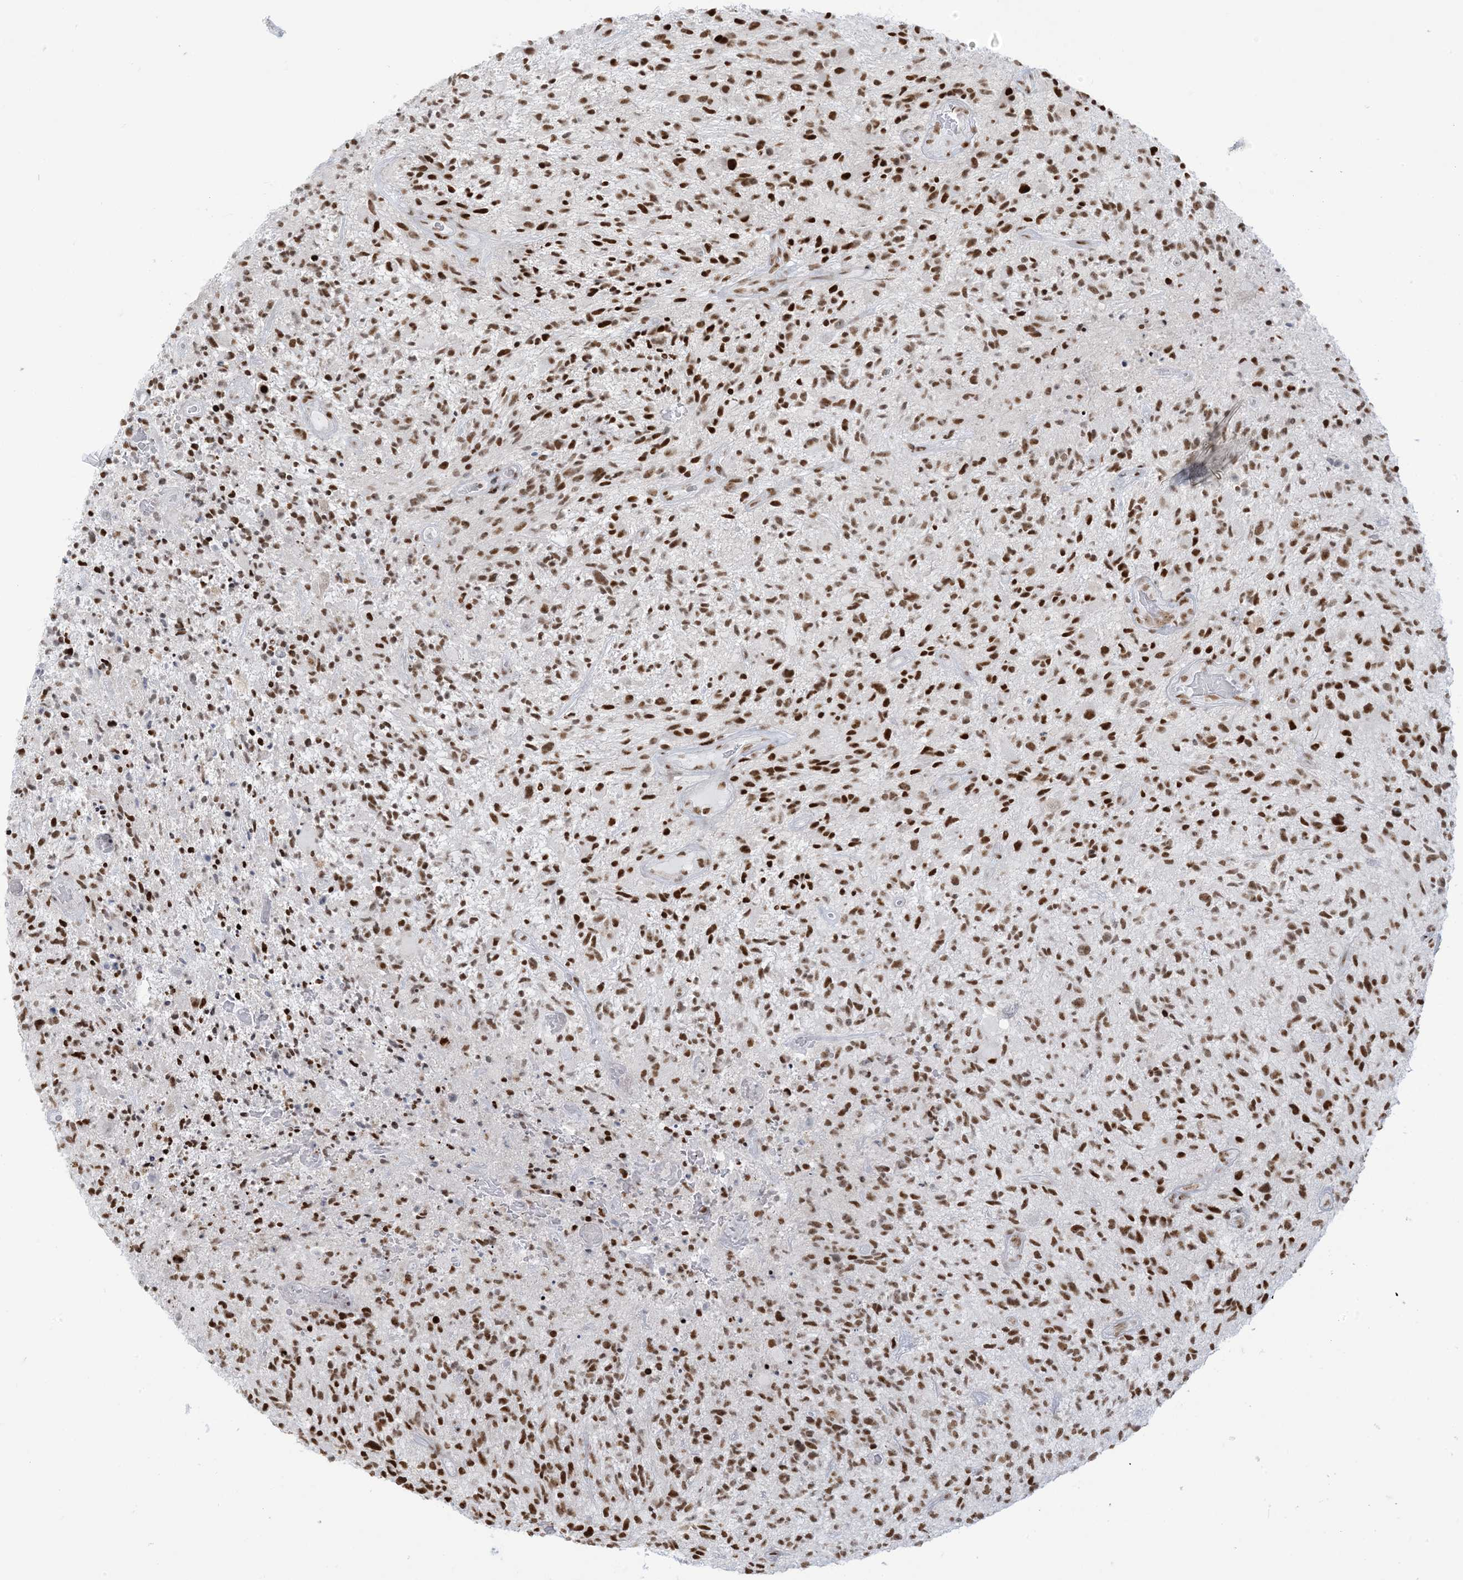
{"staining": {"intensity": "strong", "quantity": ">75%", "location": "nuclear"}, "tissue": "glioma", "cell_type": "Tumor cells", "image_type": "cancer", "snomed": [{"axis": "morphology", "description": "Glioma, malignant, High grade"}, {"axis": "topography", "description": "Brain"}], "caption": "The micrograph shows immunohistochemical staining of glioma. There is strong nuclear positivity is seen in approximately >75% of tumor cells. The staining is performed using DAB (3,3'-diaminobenzidine) brown chromogen to label protein expression. The nuclei are counter-stained blue using hematoxylin.", "gene": "STAG1", "patient": {"sex": "male", "age": 47}}